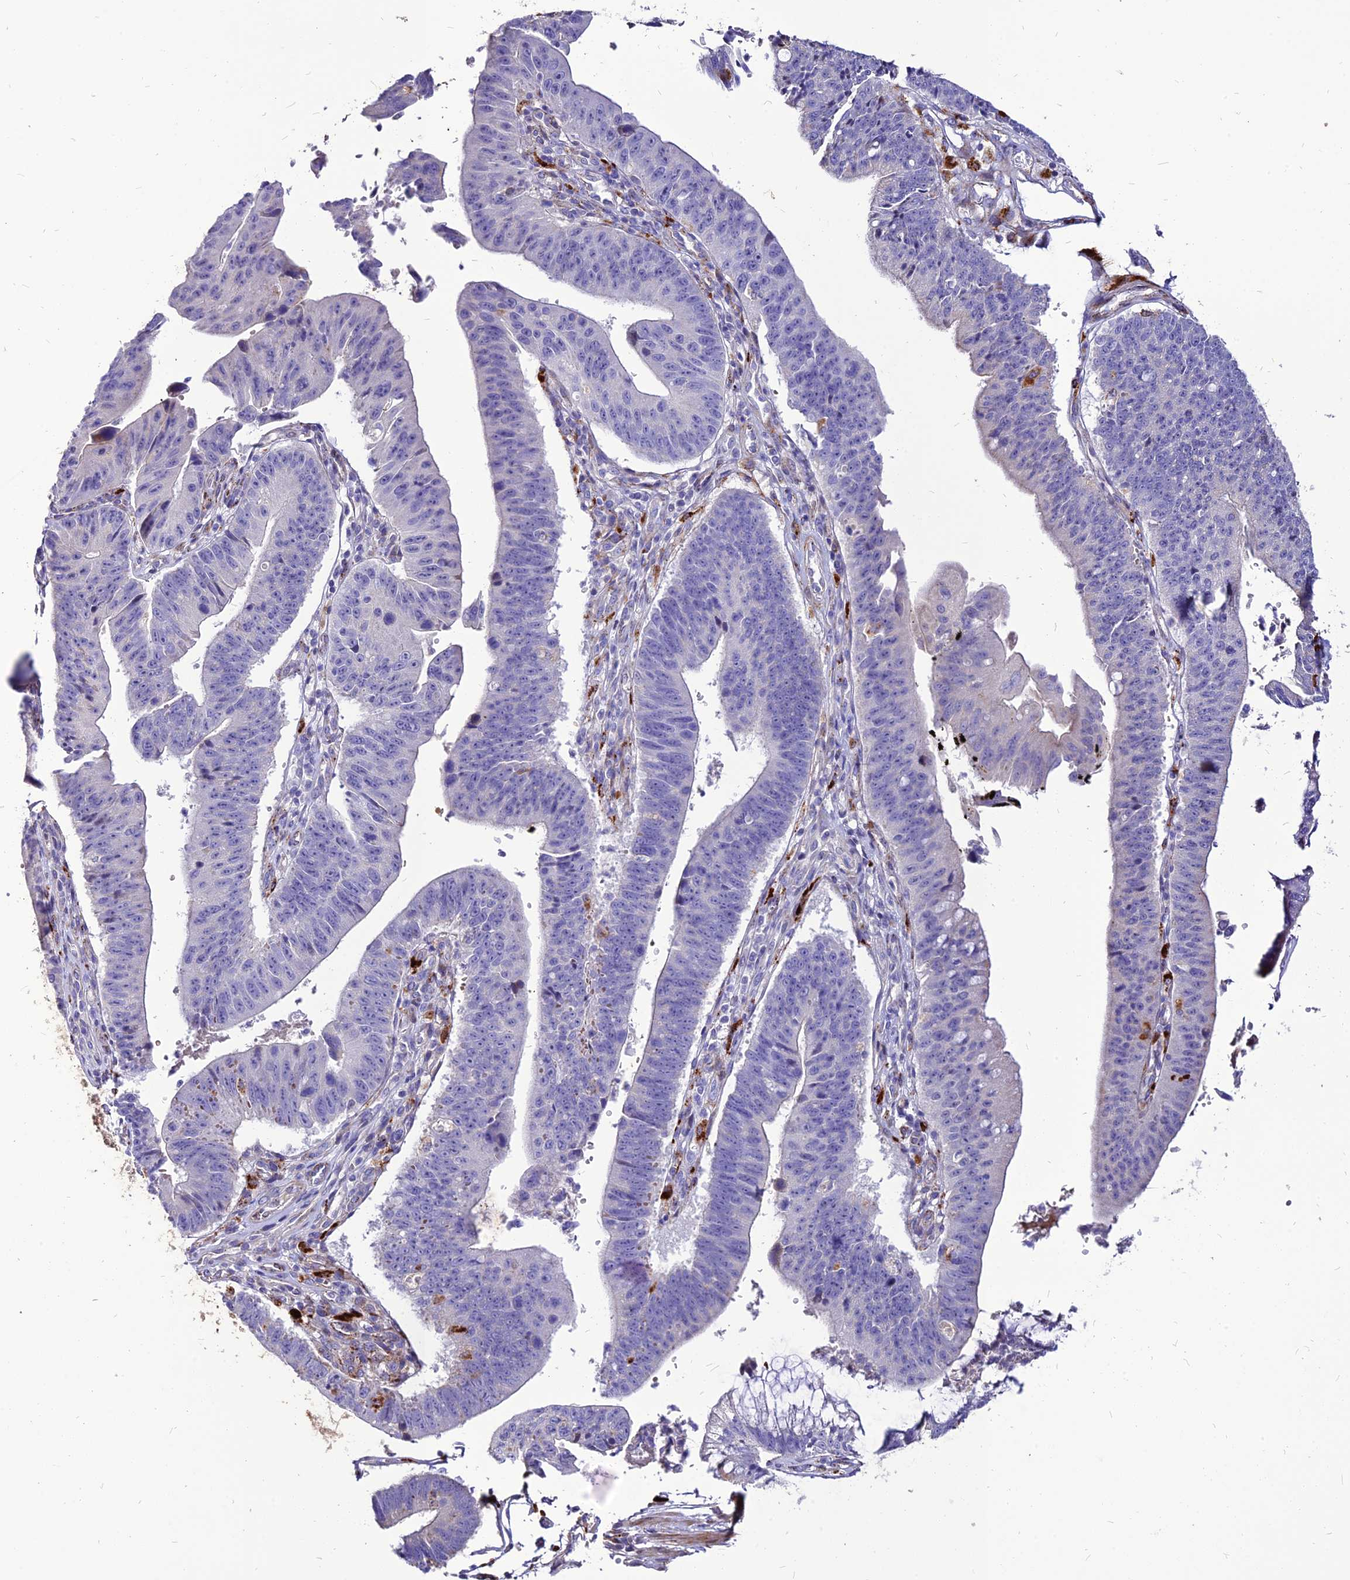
{"staining": {"intensity": "negative", "quantity": "none", "location": "none"}, "tissue": "stomach cancer", "cell_type": "Tumor cells", "image_type": "cancer", "snomed": [{"axis": "morphology", "description": "Adenocarcinoma, NOS"}, {"axis": "topography", "description": "Stomach"}], "caption": "Tumor cells are negative for protein expression in human stomach adenocarcinoma. (DAB (3,3'-diaminobenzidine) IHC with hematoxylin counter stain).", "gene": "RIMOC1", "patient": {"sex": "male", "age": 59}}